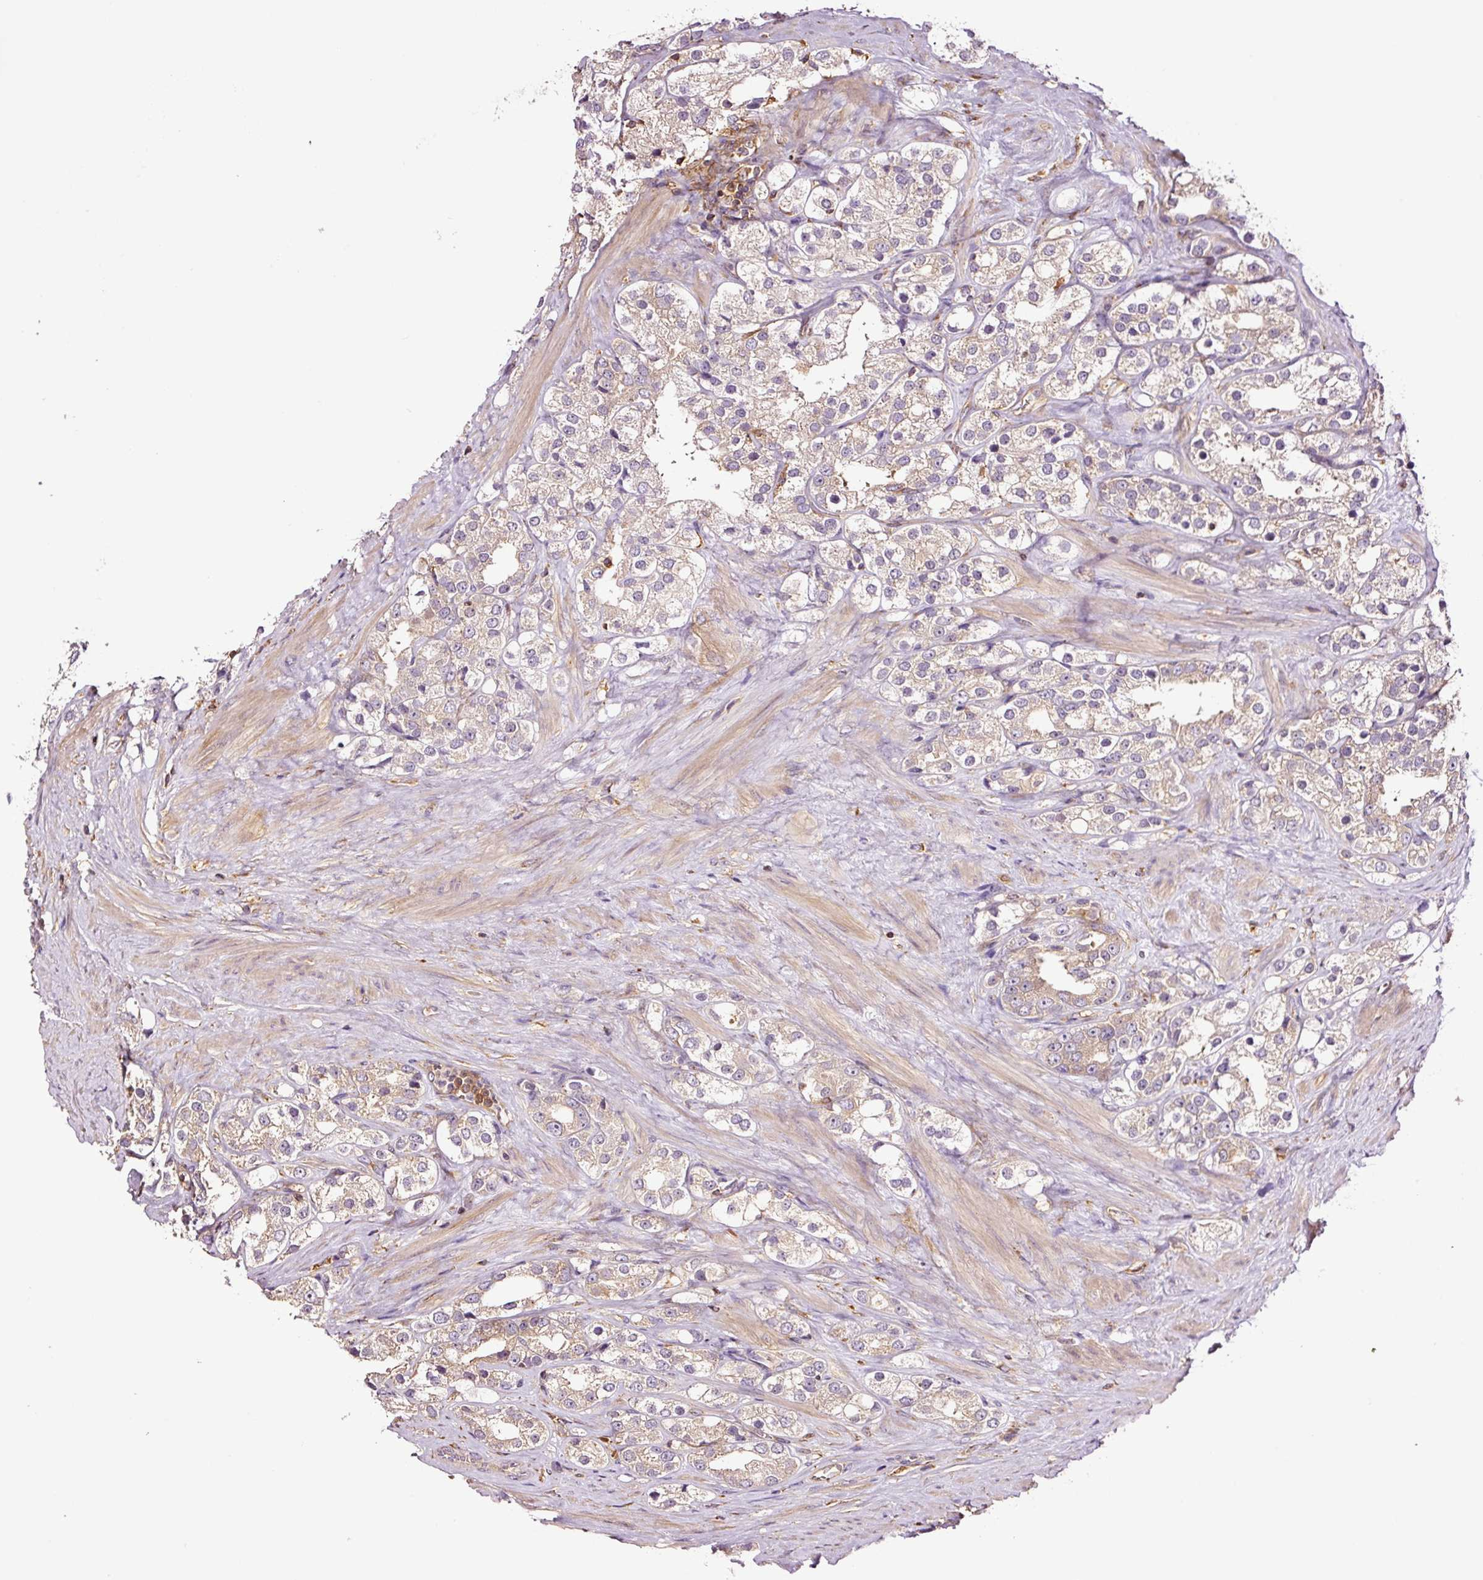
{"staining": {"intensity": "weak", "quantity": "<25%", "location": "cytoplasmic/membranous"}, "tissue": "prostate cancer", "cell_type": "Tumor cells", "image_type": "cancer", "snomed": [{"axis": "morphology", "description": "Adenocarcinoma, NOS"}, {"axis": "topography", "description": "Prostate"}], "caption": "A photomicrograph of human prostate cancer (adenocarcinoma) is negative for staining in tumor cells.", "gene": "METAP1", "patient": {"sex": "male", "age": 79}}